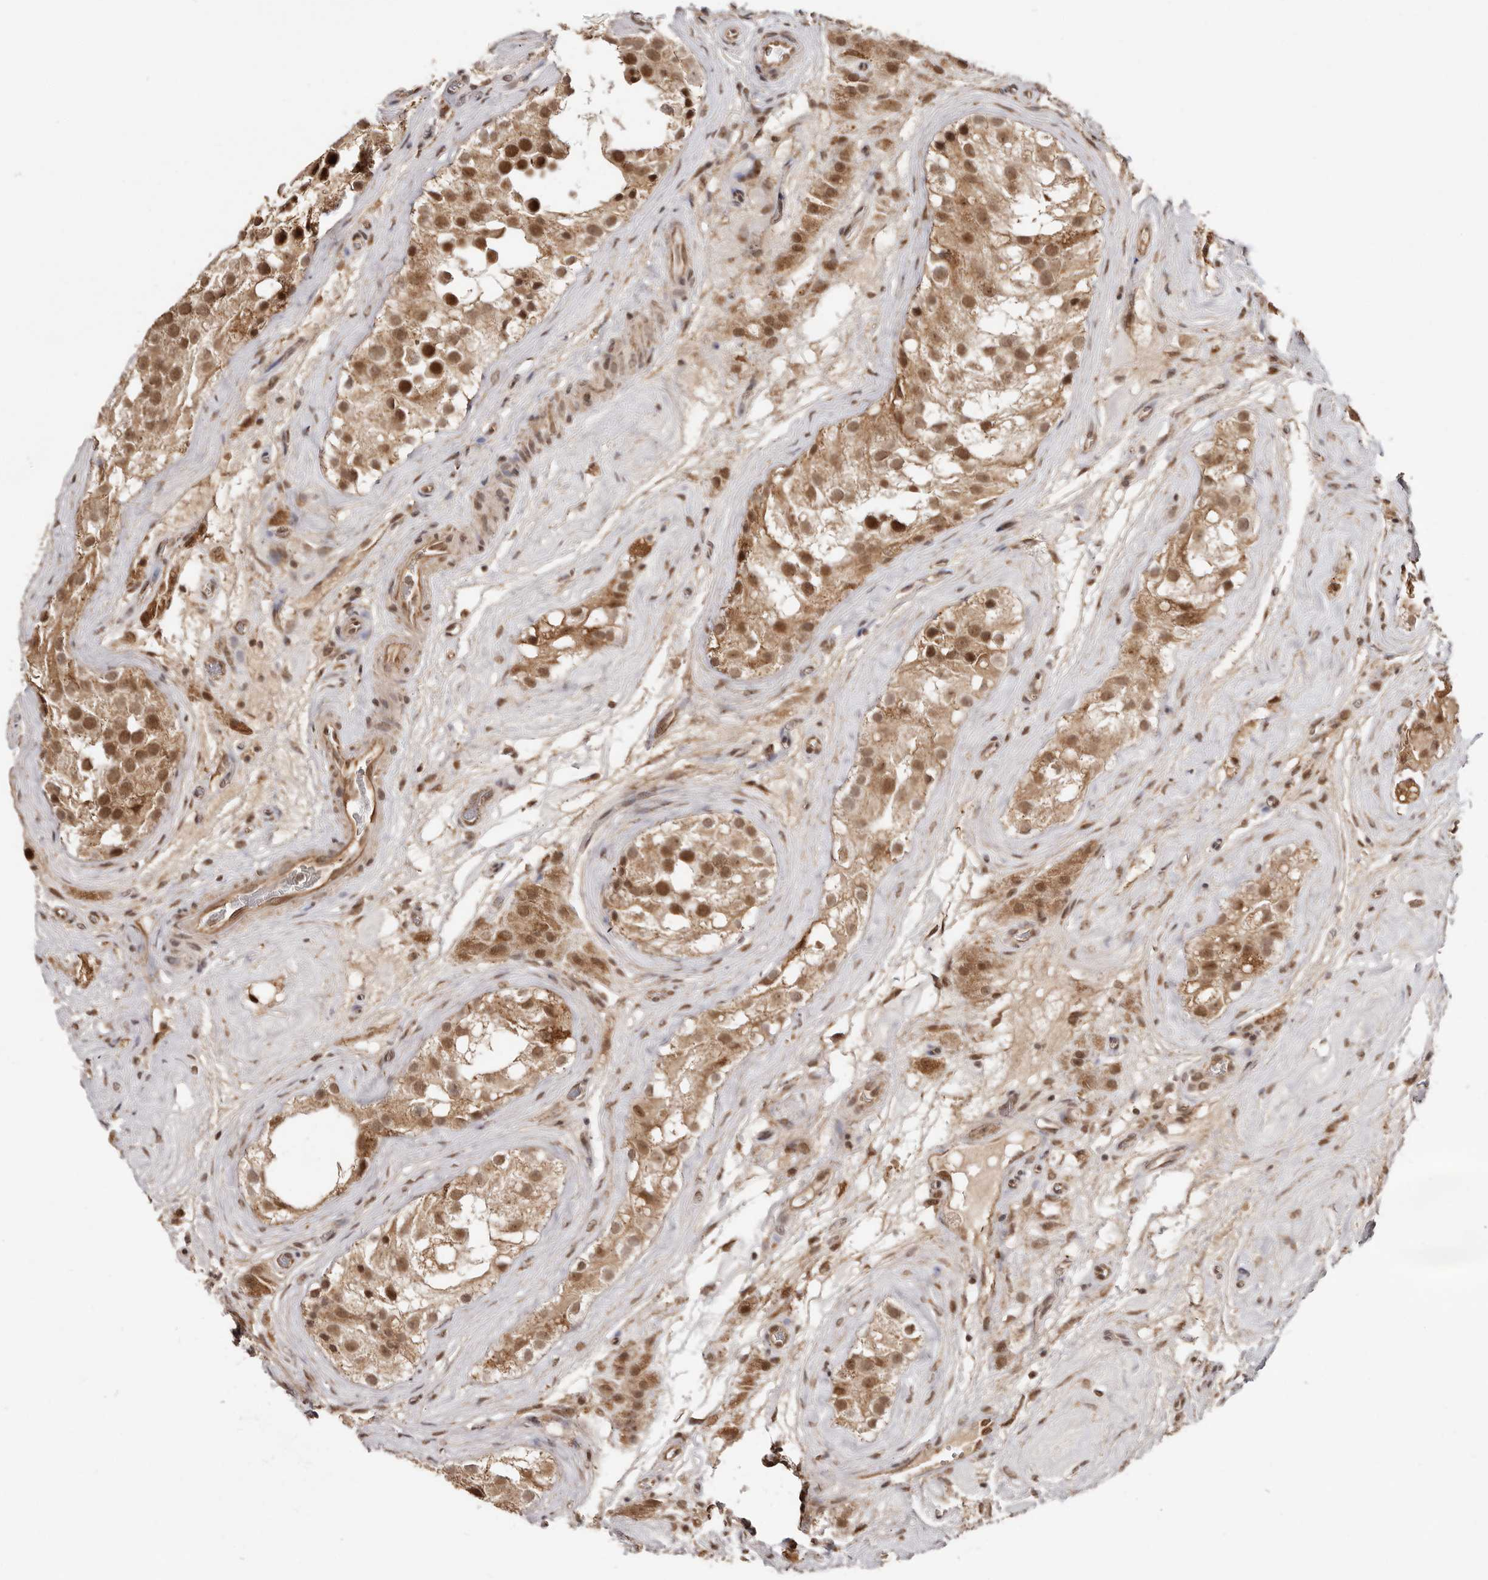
{"staining": {"intensity": "moderate", "quantity": ">75%", "location": "cytoplasmic/membranous,nuclear"}, "tissue": "testis", "cell_type": "Cells in seminiferous ducts", "image_type": "normal", "snomed": [{"axis": "morphology", "description": "Normal tissue, NOS"}, {"axis": "morphology", "description": "Seminoma, NOS"}, {"axis": "topography", "description": "Testis"}], "caption": "IHC (DAB) staining of unremarkable testis demonstrates moderate cytoplasmic/membranous,nuclear protein staining in approximately >75% of cells in seminiferous ducts. (DAB = brown stain, brightfield microscopy at high magnification).", "gene": "MED8", "patient": {"sex": "male", "age": 71}}